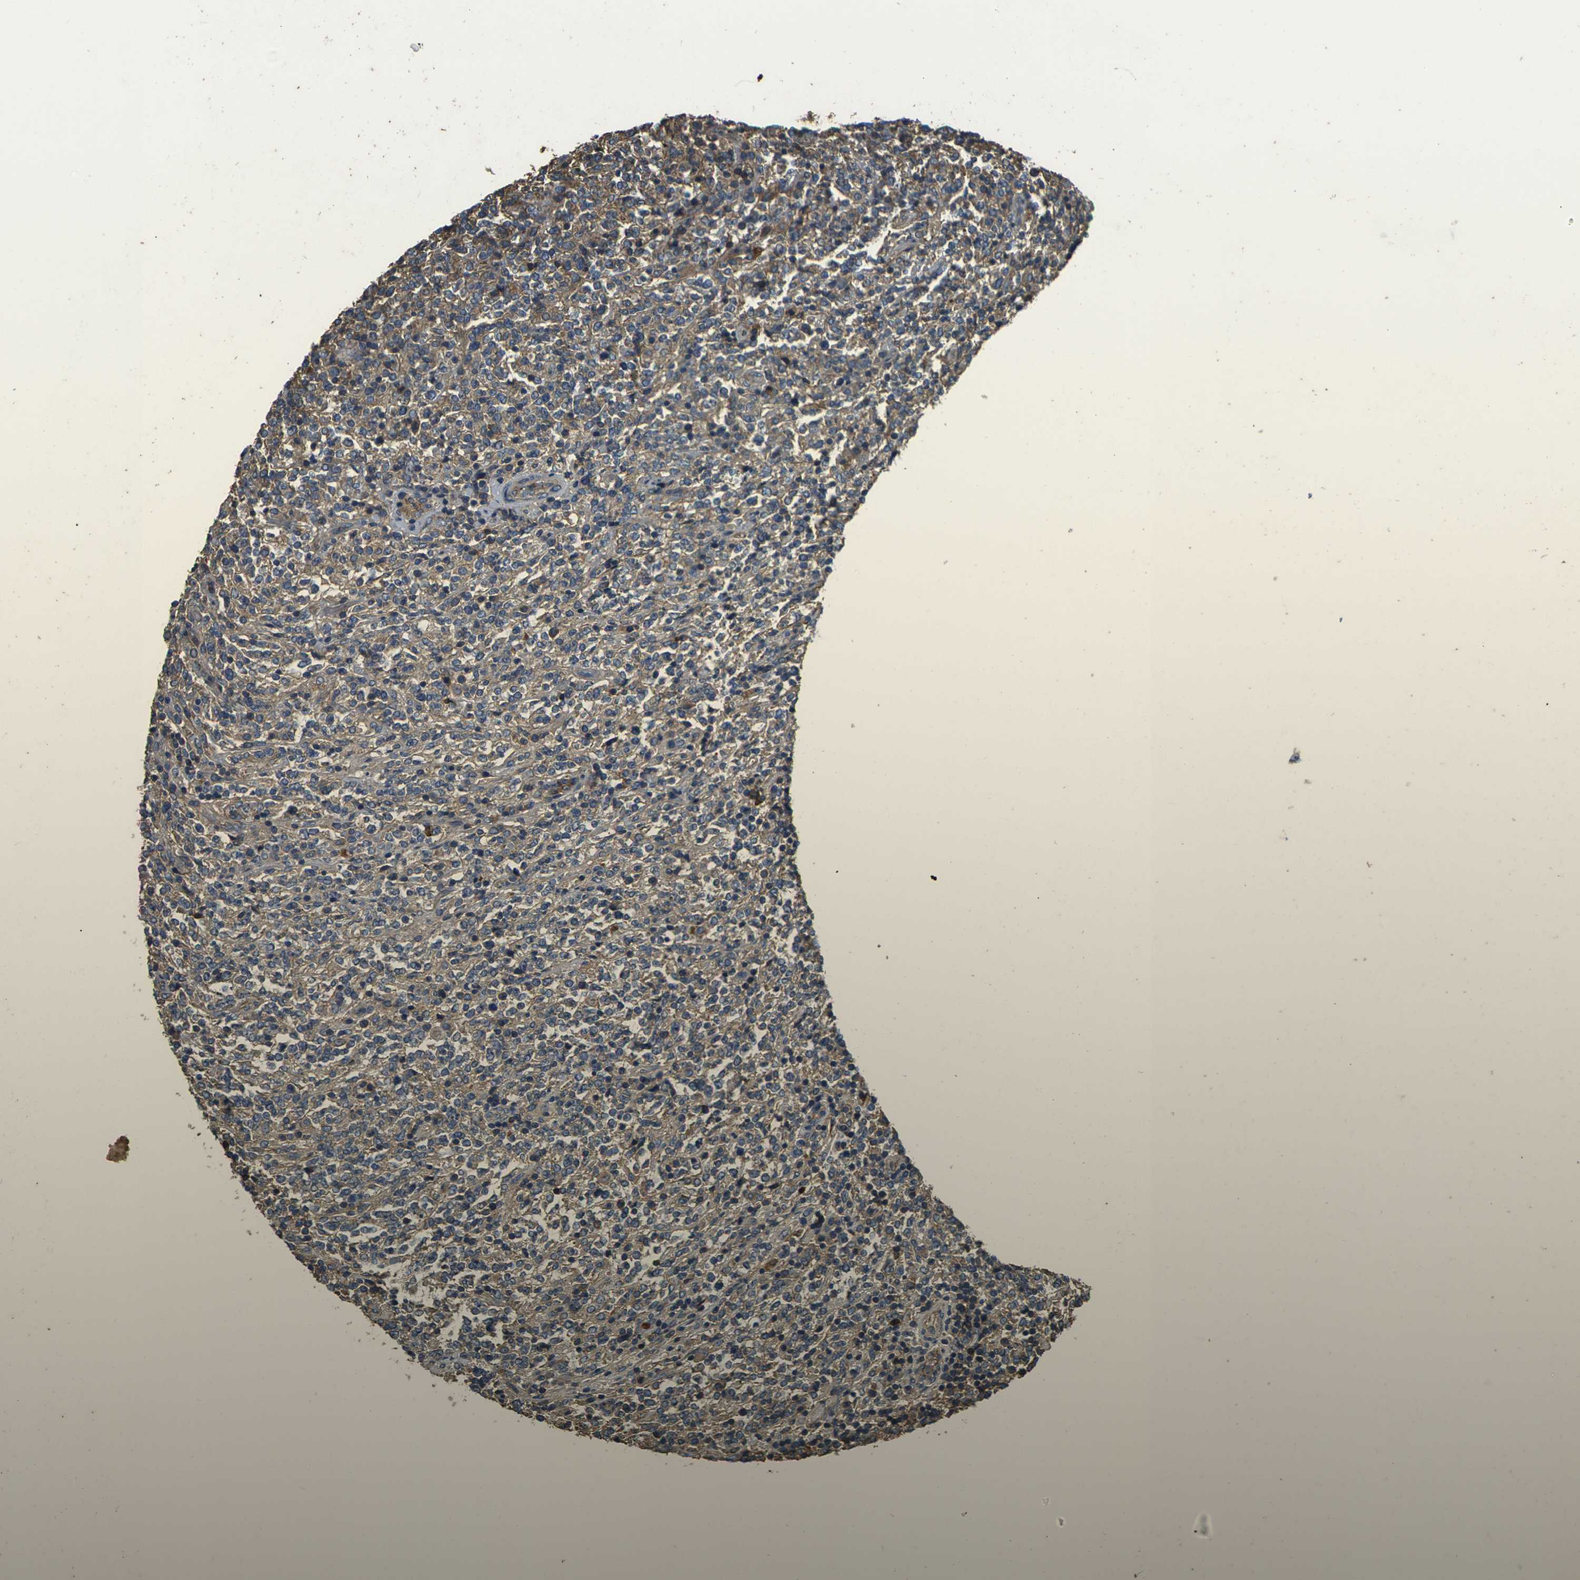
{"staining": {"intensity": "weak", "quantity": "25%-75%", "location": "cytoplasmic/membranous"}, "tissue": "lymphoma", "cell_type": "Tumor cells", "image_type": "cancer", "snomed": [{"axis": "morphology", "description": "Malignant lymphoma, non-Hodgkin's type, High grade"}, {"axis": "topography", "description": "Soft tissue"}], "caption": "Immunohistochemistry image of neoplastic tissue: malignant lymphoma, non-Hodgkin's type (high-grade) stained using immunohistochemistry (IHC) demonstrates low levels of weak protein expression localized specifically in the cytoplasmic/membranous of tumor cells, appearing as a cytoplasmic/membranous brown color.", "gene": "HSPG2", "patient": {"sex": "male", "age": 18}}